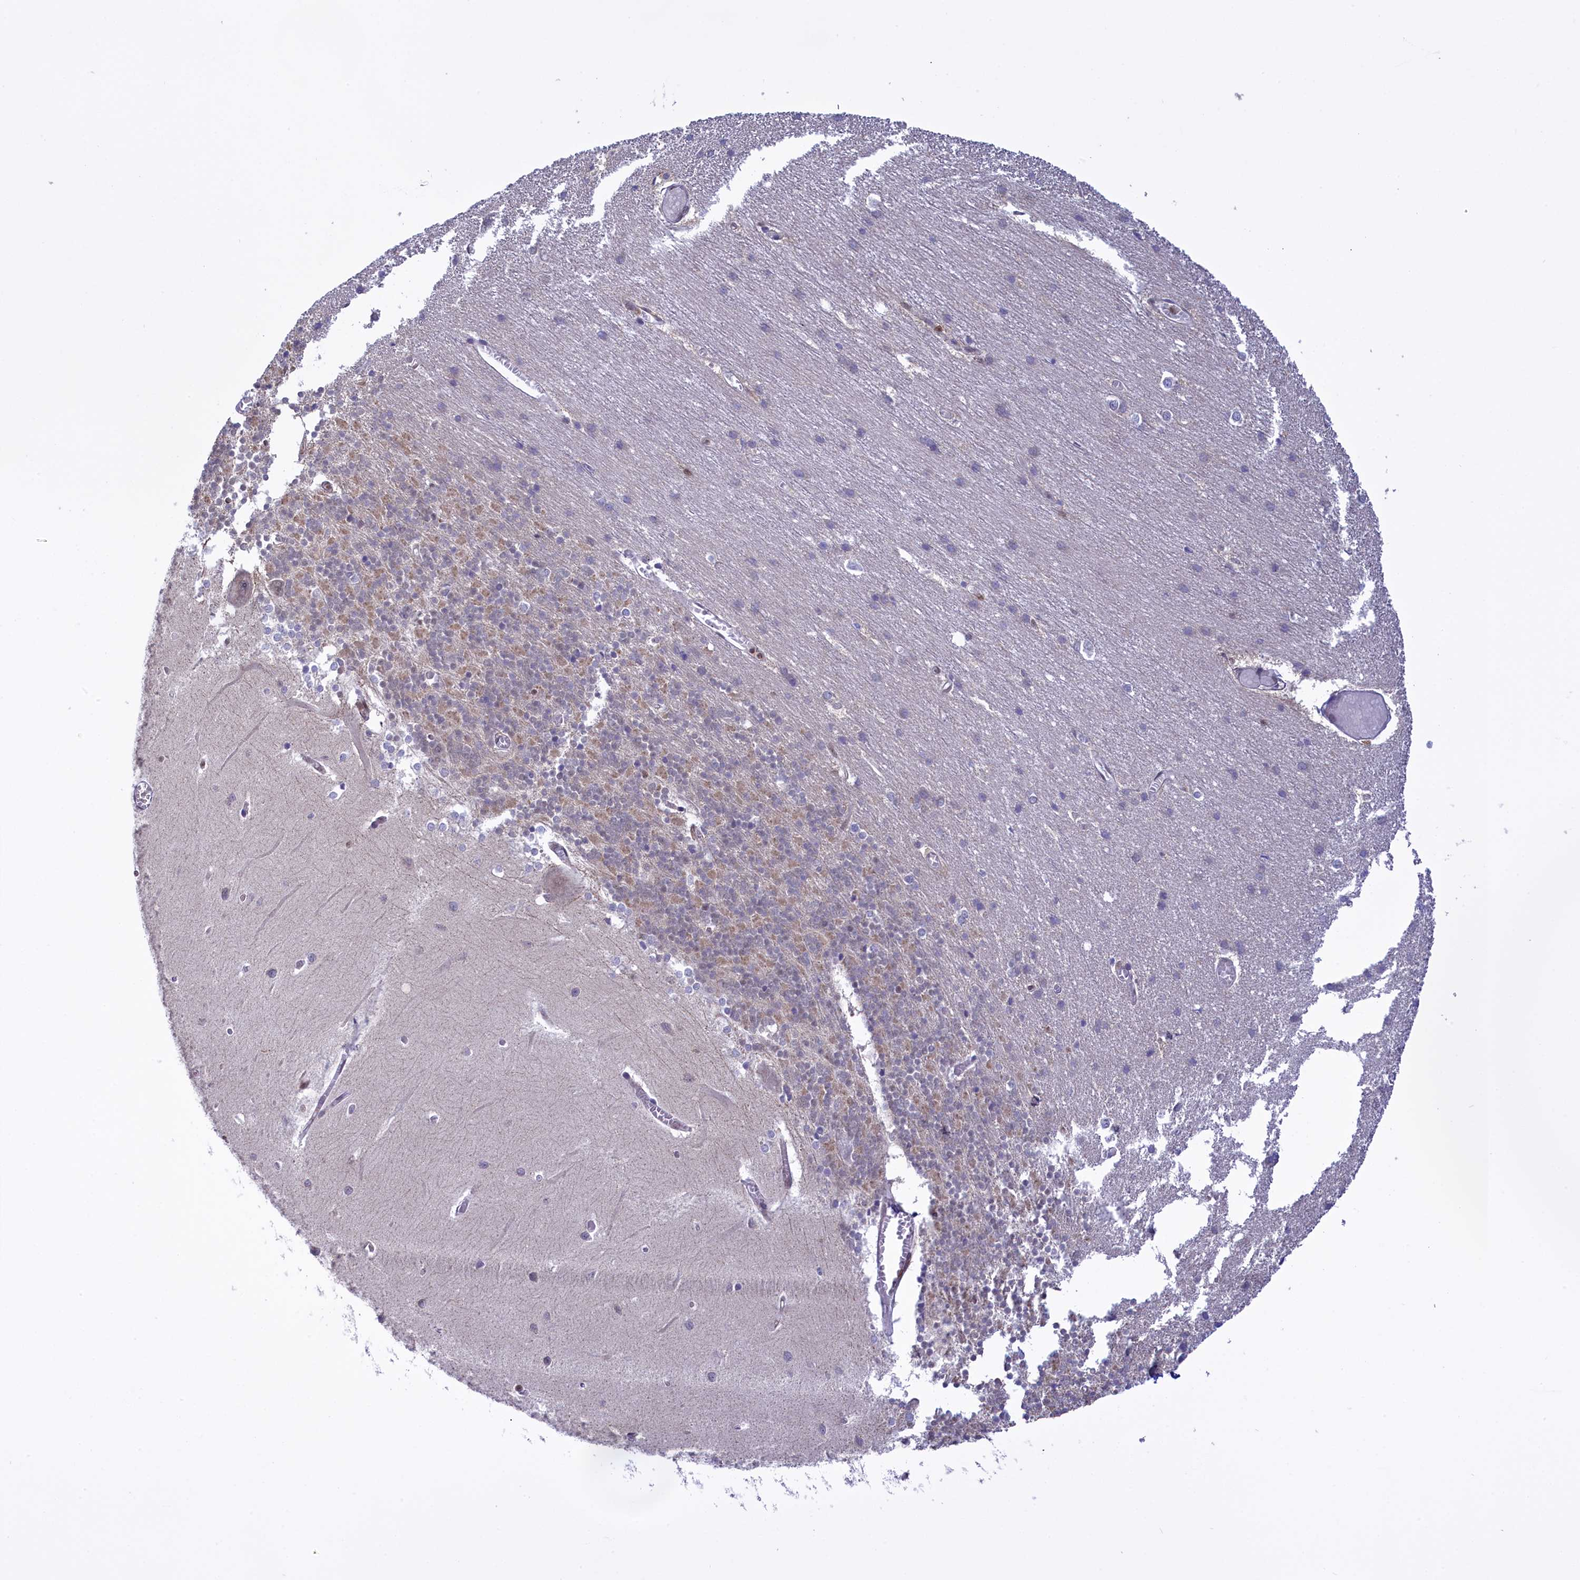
{"staining": {"intensity": "negative", "quantity": "none", "location": "none"}, "tissue": "cerebellum", "cell_type": "Cells in granular layer", "image_type": "normal", "snomed": [{"axis": "morphology", "description": "Normal tissue, NOS"}, {"axis": "topography", "description": "Cerebellum"}], "caption": "The immunohistochemistry (IHC) micrograph has no significant positivity in cells in granular layer of cerebellum. (Stains: DAB (3,3'-diaminobenzidine) IHC with hematoxylin counter stain, Microscopy: brightfield microscopy at high magnification).", "gene": "IZUMO2", "patient": {"sex": "male", "age": 37}}